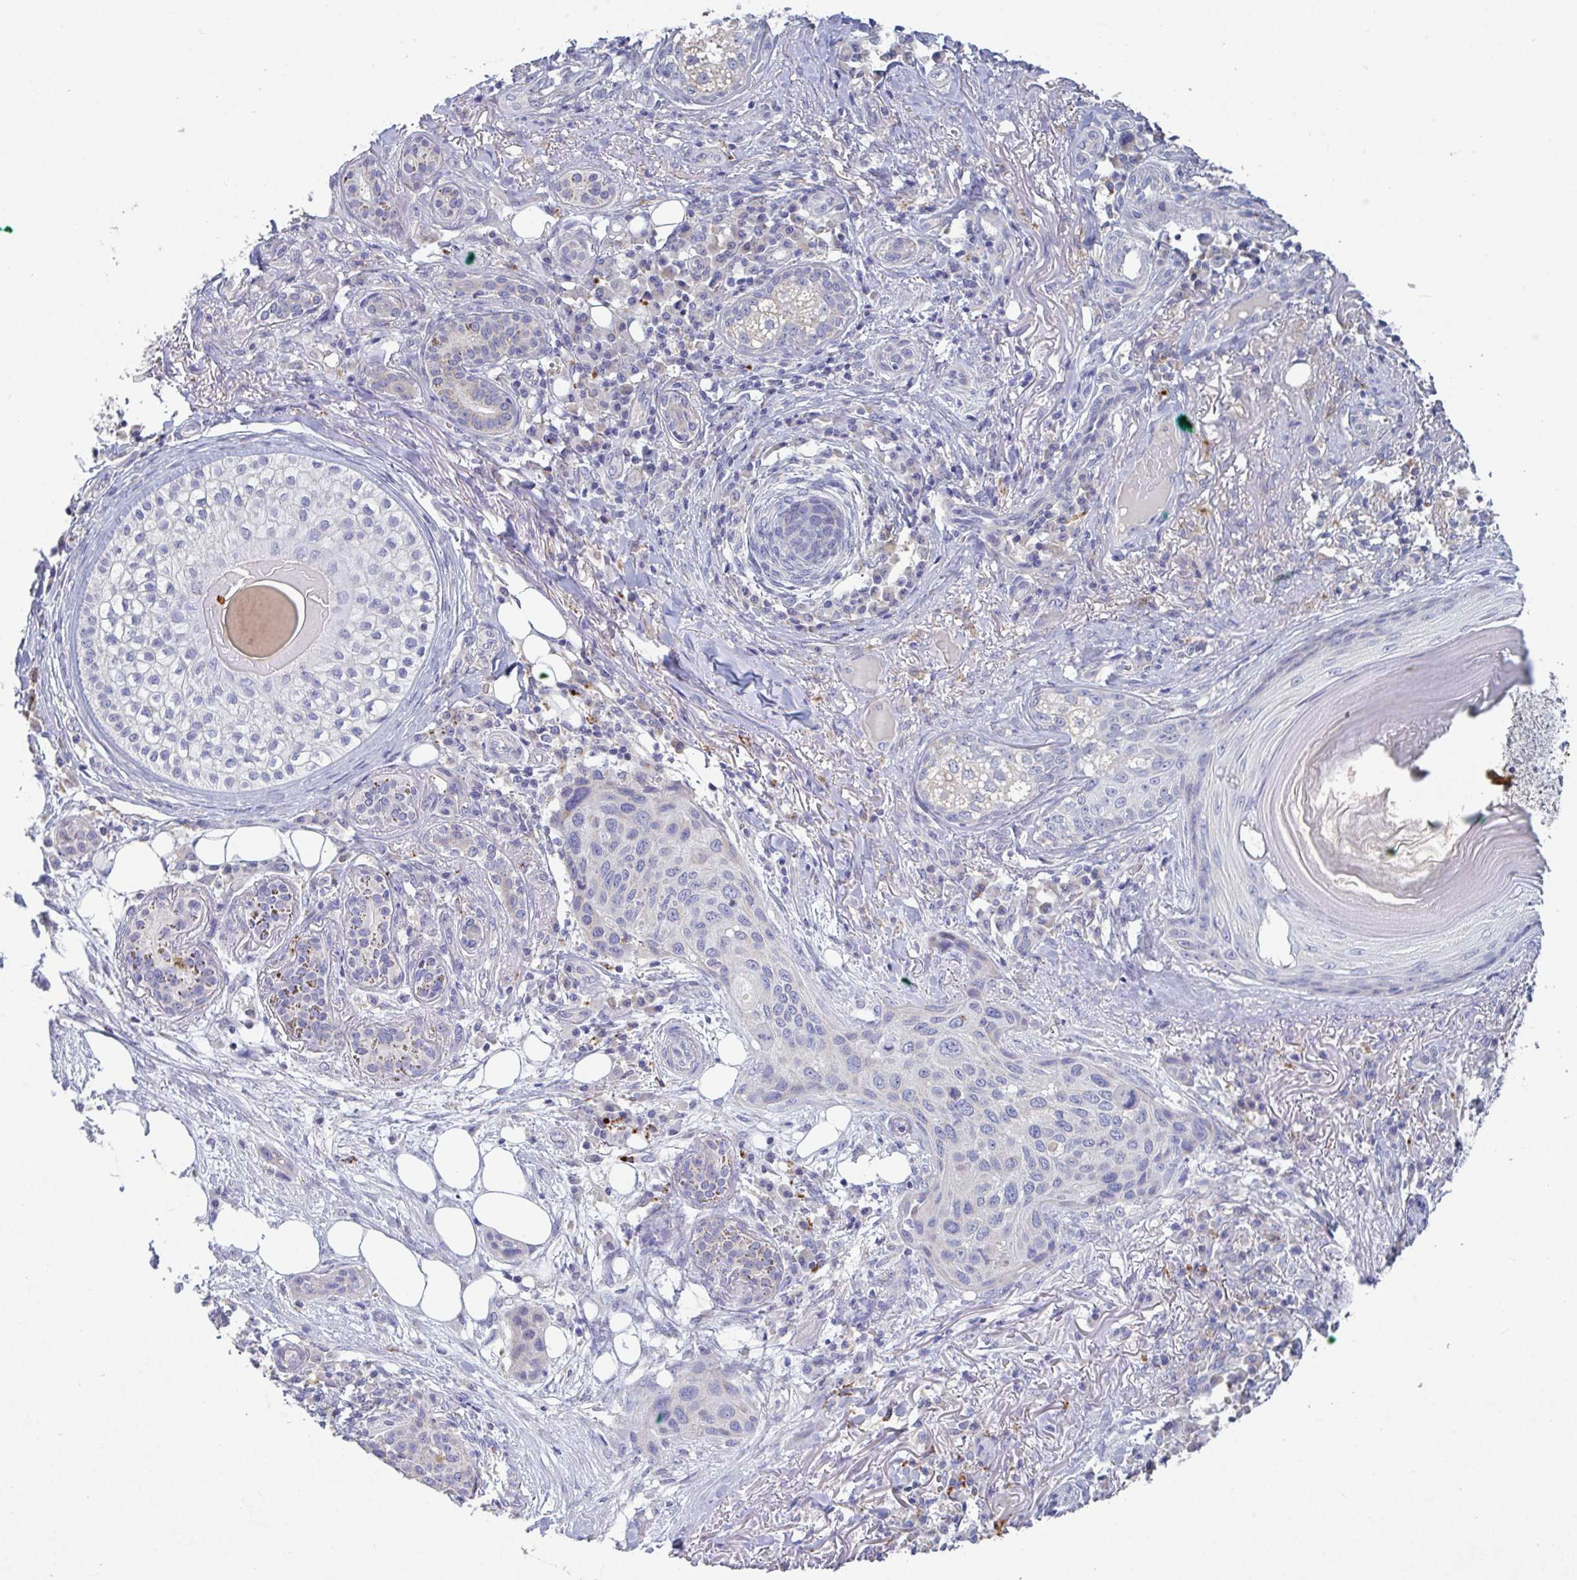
{"staining": {"intensity": "negative", "quantity": "none", "location": "none"}, "tissue": "skin cancer", "cell_type": "Tumor cells", "image_type": "cancer", "snomed": [{"axis": "morphology", "description": "Squamous cell carcinoma, NOS"}, {"axis": "topography", "description": "Skin"}], "caption": "There is no significant expression in tumor cells of skin squamous cell carcinoma. (DAB (3,3'-diaminobenzidine) immunohistochemistry (IHC) with hematoxylin counter stain).", "gene": "GALNT13", "patient": {"sex": "female", "age": 87}}